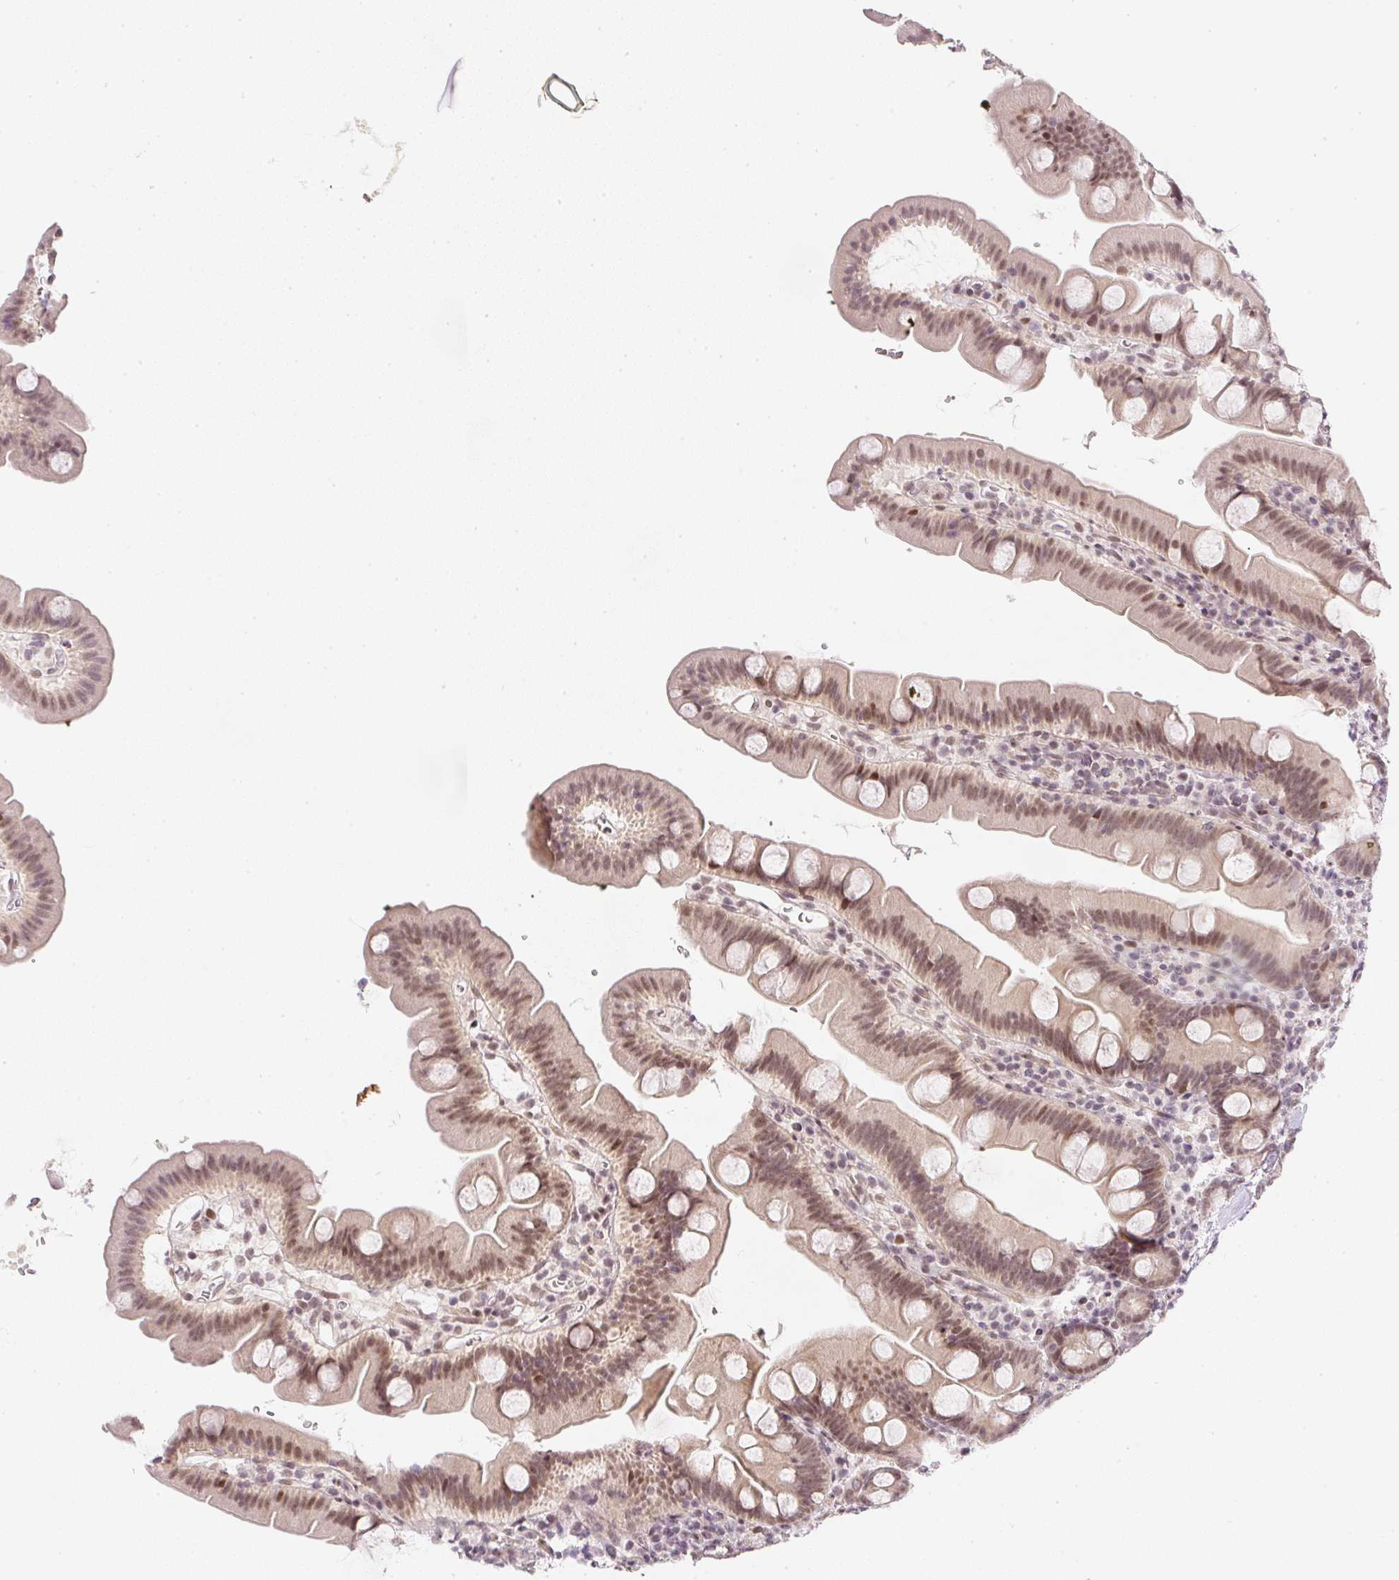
{"staining": {"intensity": "moderate", "quantity": ">75%", "location": "nuclear"}, "tissue": "small intestine", "cell_type": "Glandular cells", "image_type": "normal", "snomed": [{"axis": "morphology", "description": "Normal tissue, NOS"}, {"axis": "topography", "description": "Small intestine"}], "caption": "A brown stain labels moderate nuclear expression of a protein in glandular cells of benign human small intestine.", "gene": "DPPA4", "patient": {"sex": "female", "age": 68}}